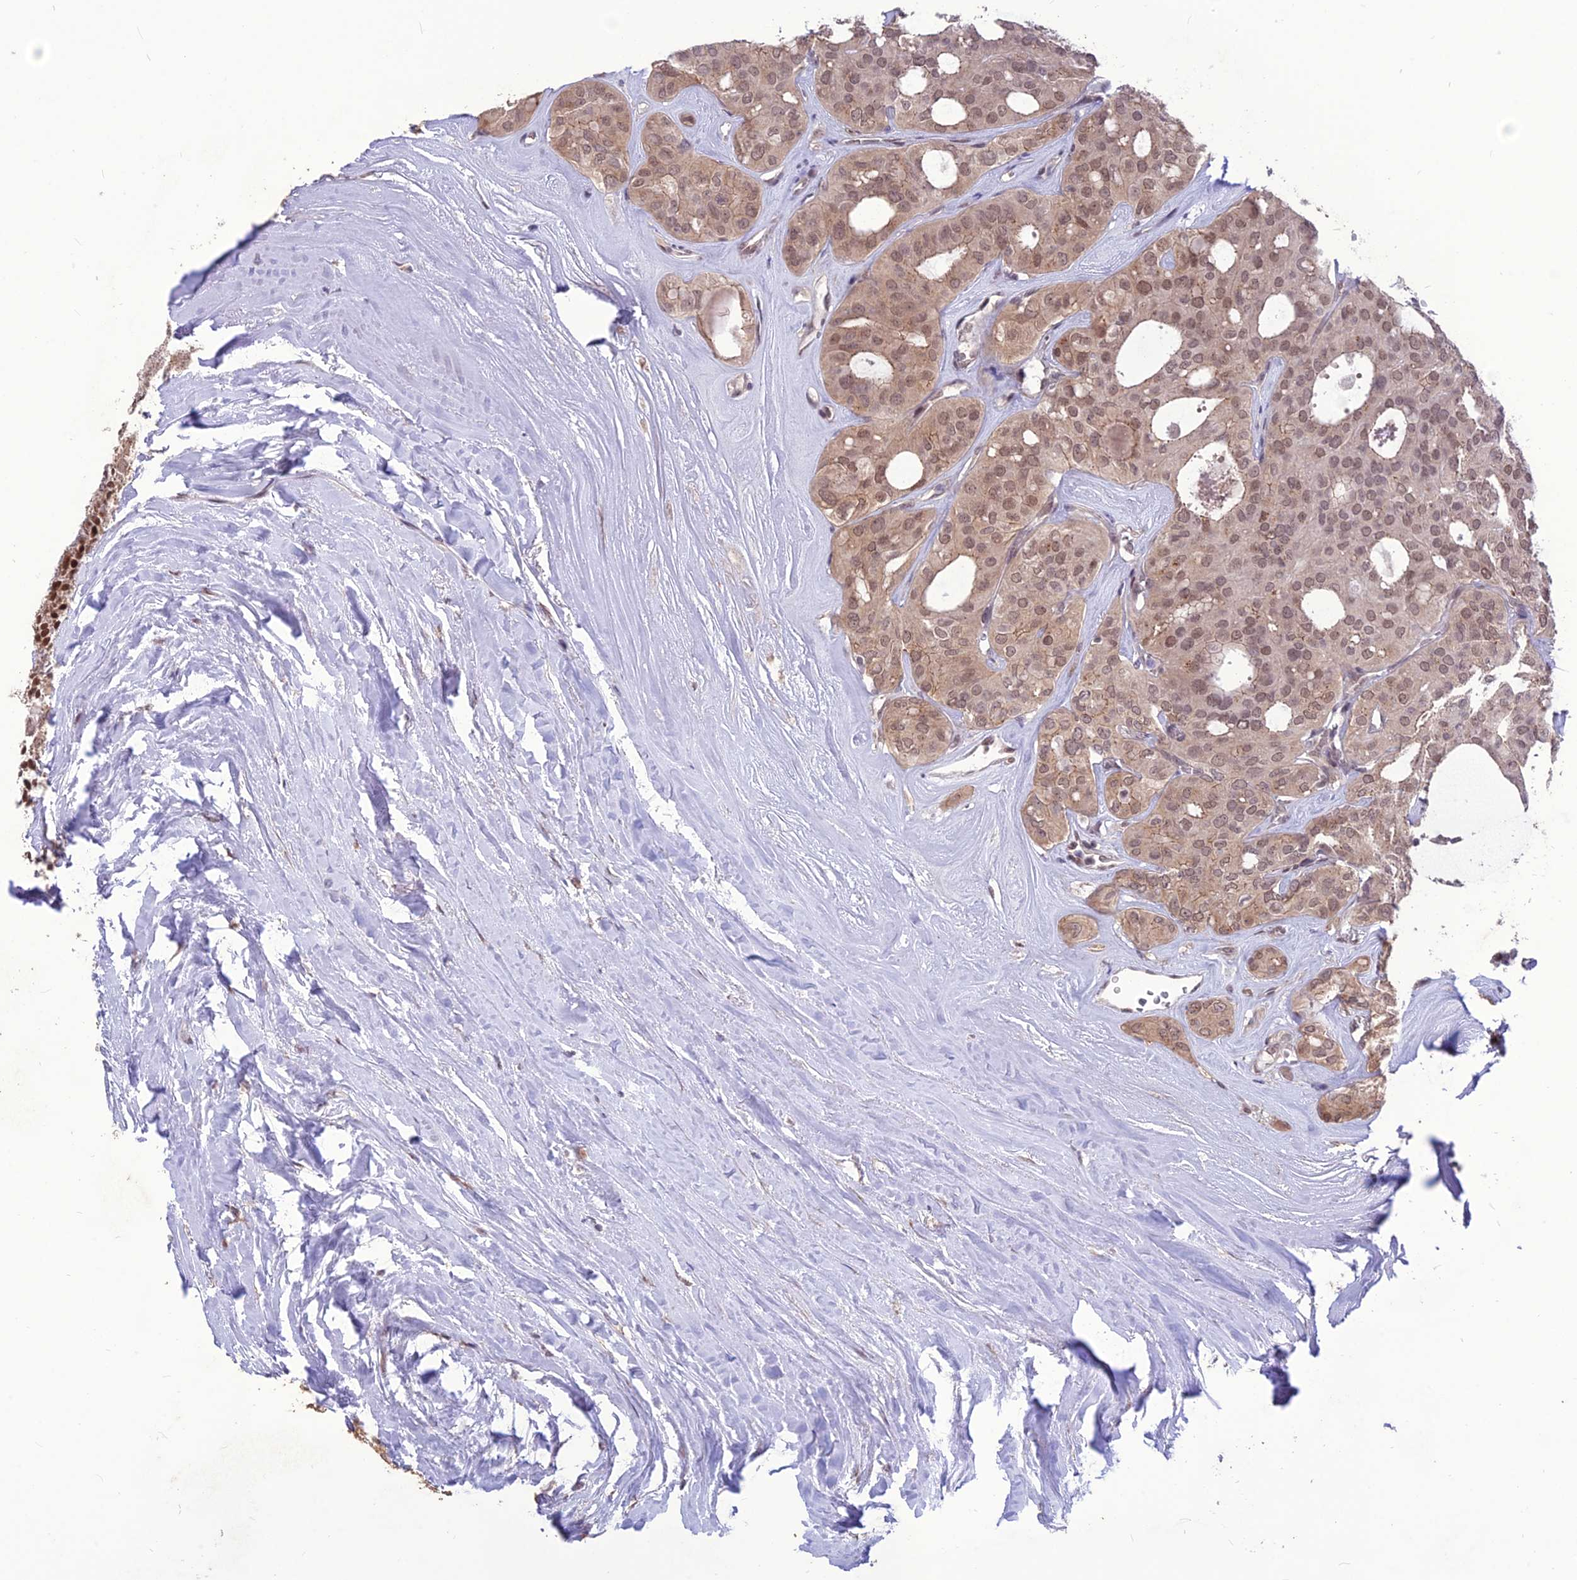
{"staining": {"intensity": "moderate", "quantity": ">75%", "location": "cytoplasmic/membranous,nuclear"}, "tissue": "thyroid cancer", "cell_type": "Tumor cells", "image_type": "cancer", "snomed": [{"axis": "morphology", "description": "Follicular adenoma carcinoma, NOS"}, {"axis": "topography", "description": "Thyroid gland"}], "caption": "Immunohistochemistry staining of thyroid follicular adenoma carcinoma, which exhibits medium levels of moderate cytoplasmic/membranous and nuclear expression in approximately >75% of tumor cells indicating moderate cytoplasmic/membranous and nuclear protein expression. The staining was performed using DAB (brown) for protein detection and nuclei were counterstained in hematoxylin (blue).", "gene": "DIS3", "patient": {"sex": "male", "age": 75}}